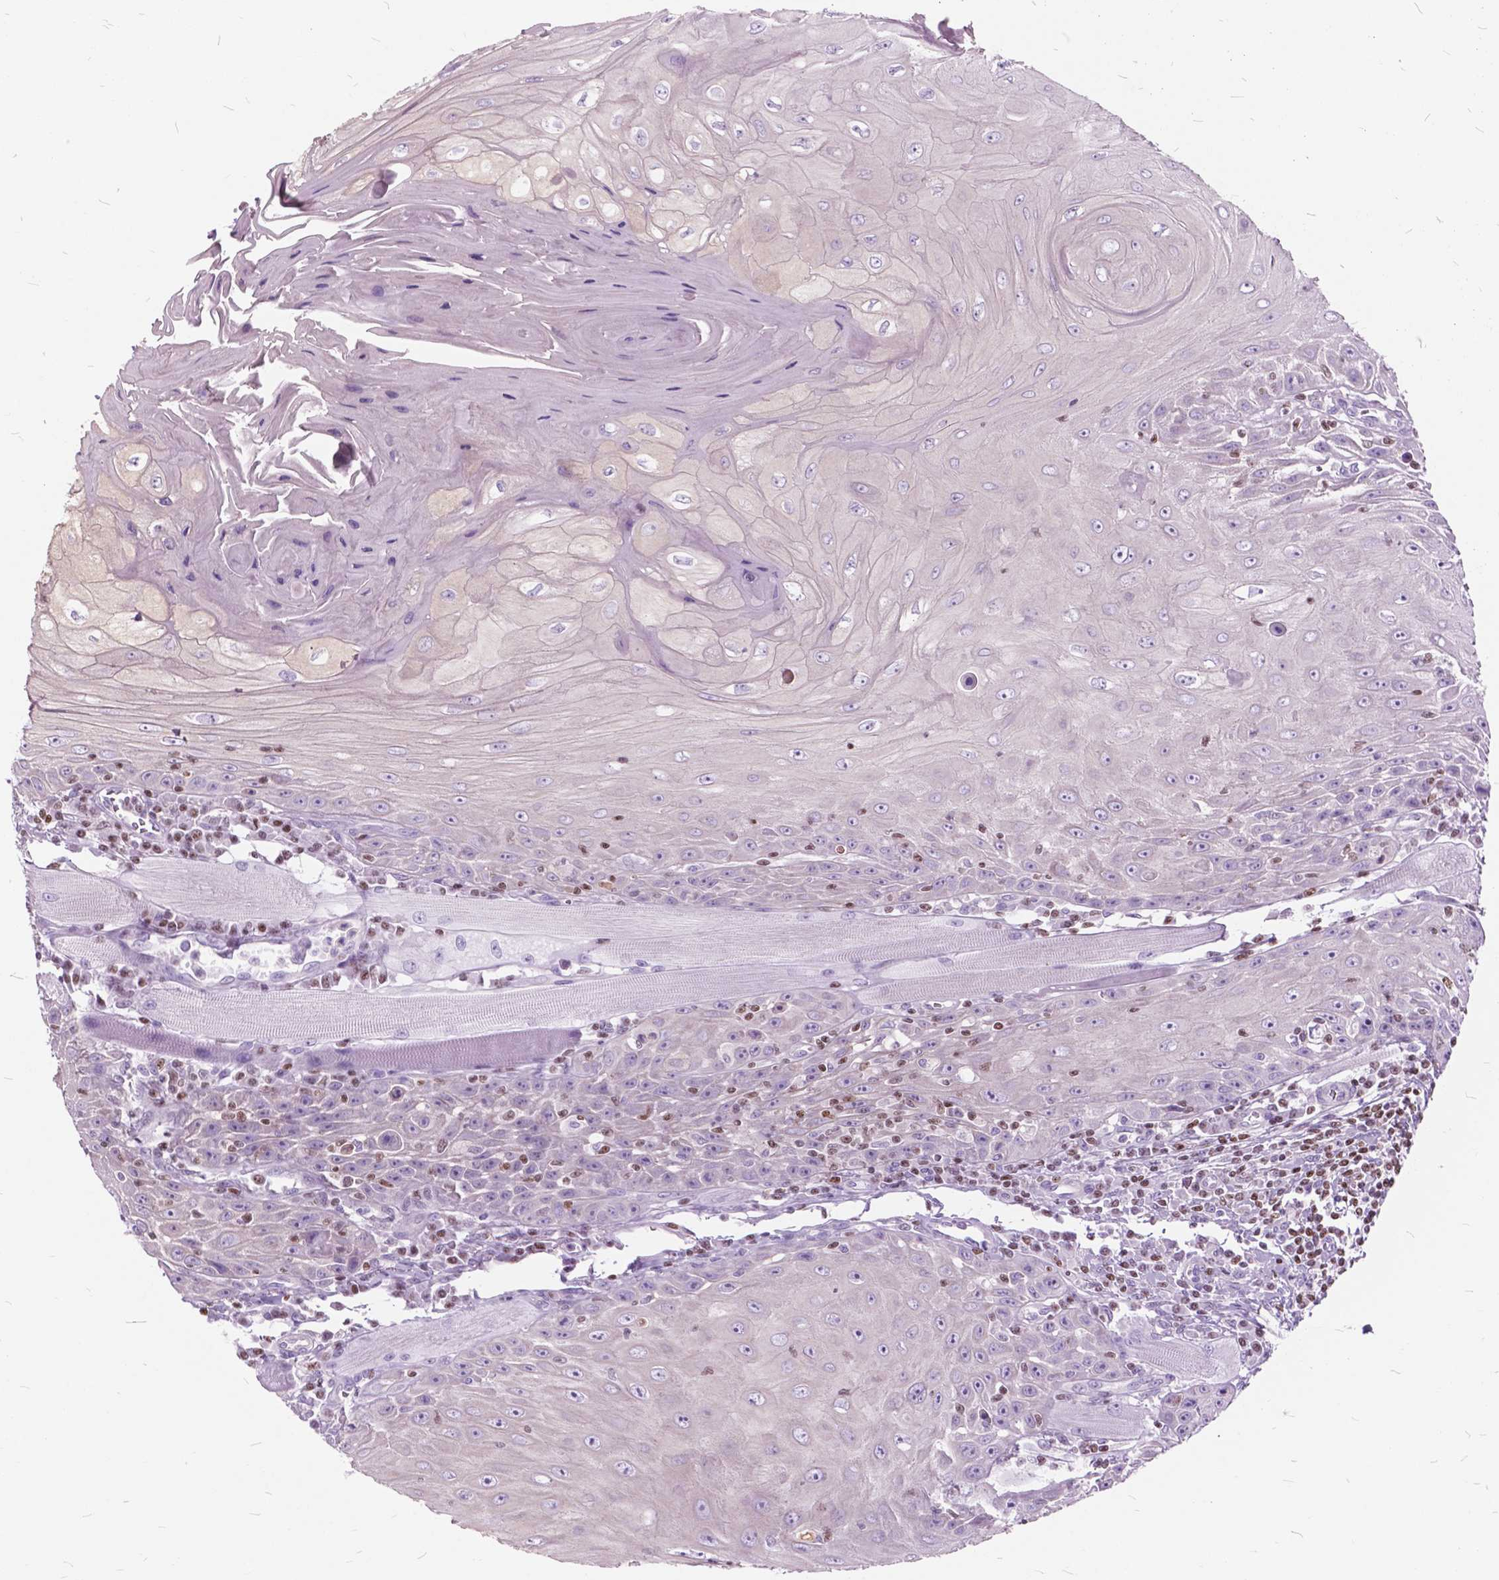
{"staining": {"intensity": "negative", "quantity": "none", "location": "none"}, "tissue": "head and neck cancer", "cell_type": "Tumor cells", "image_type": "cancer", "snomed": [{"axis": "morphology", "description": "Squamous cell carcinoma, NOS"}, {"axis": "topography", "description": "Head-Neck"}], "caption": "Head and neck squamous cell carcinoma was stained to show a protein in brown. There is no significant positivity in tumor cells.", "gene": "SP140", "patient": {"sex": "male", "age": 52}}